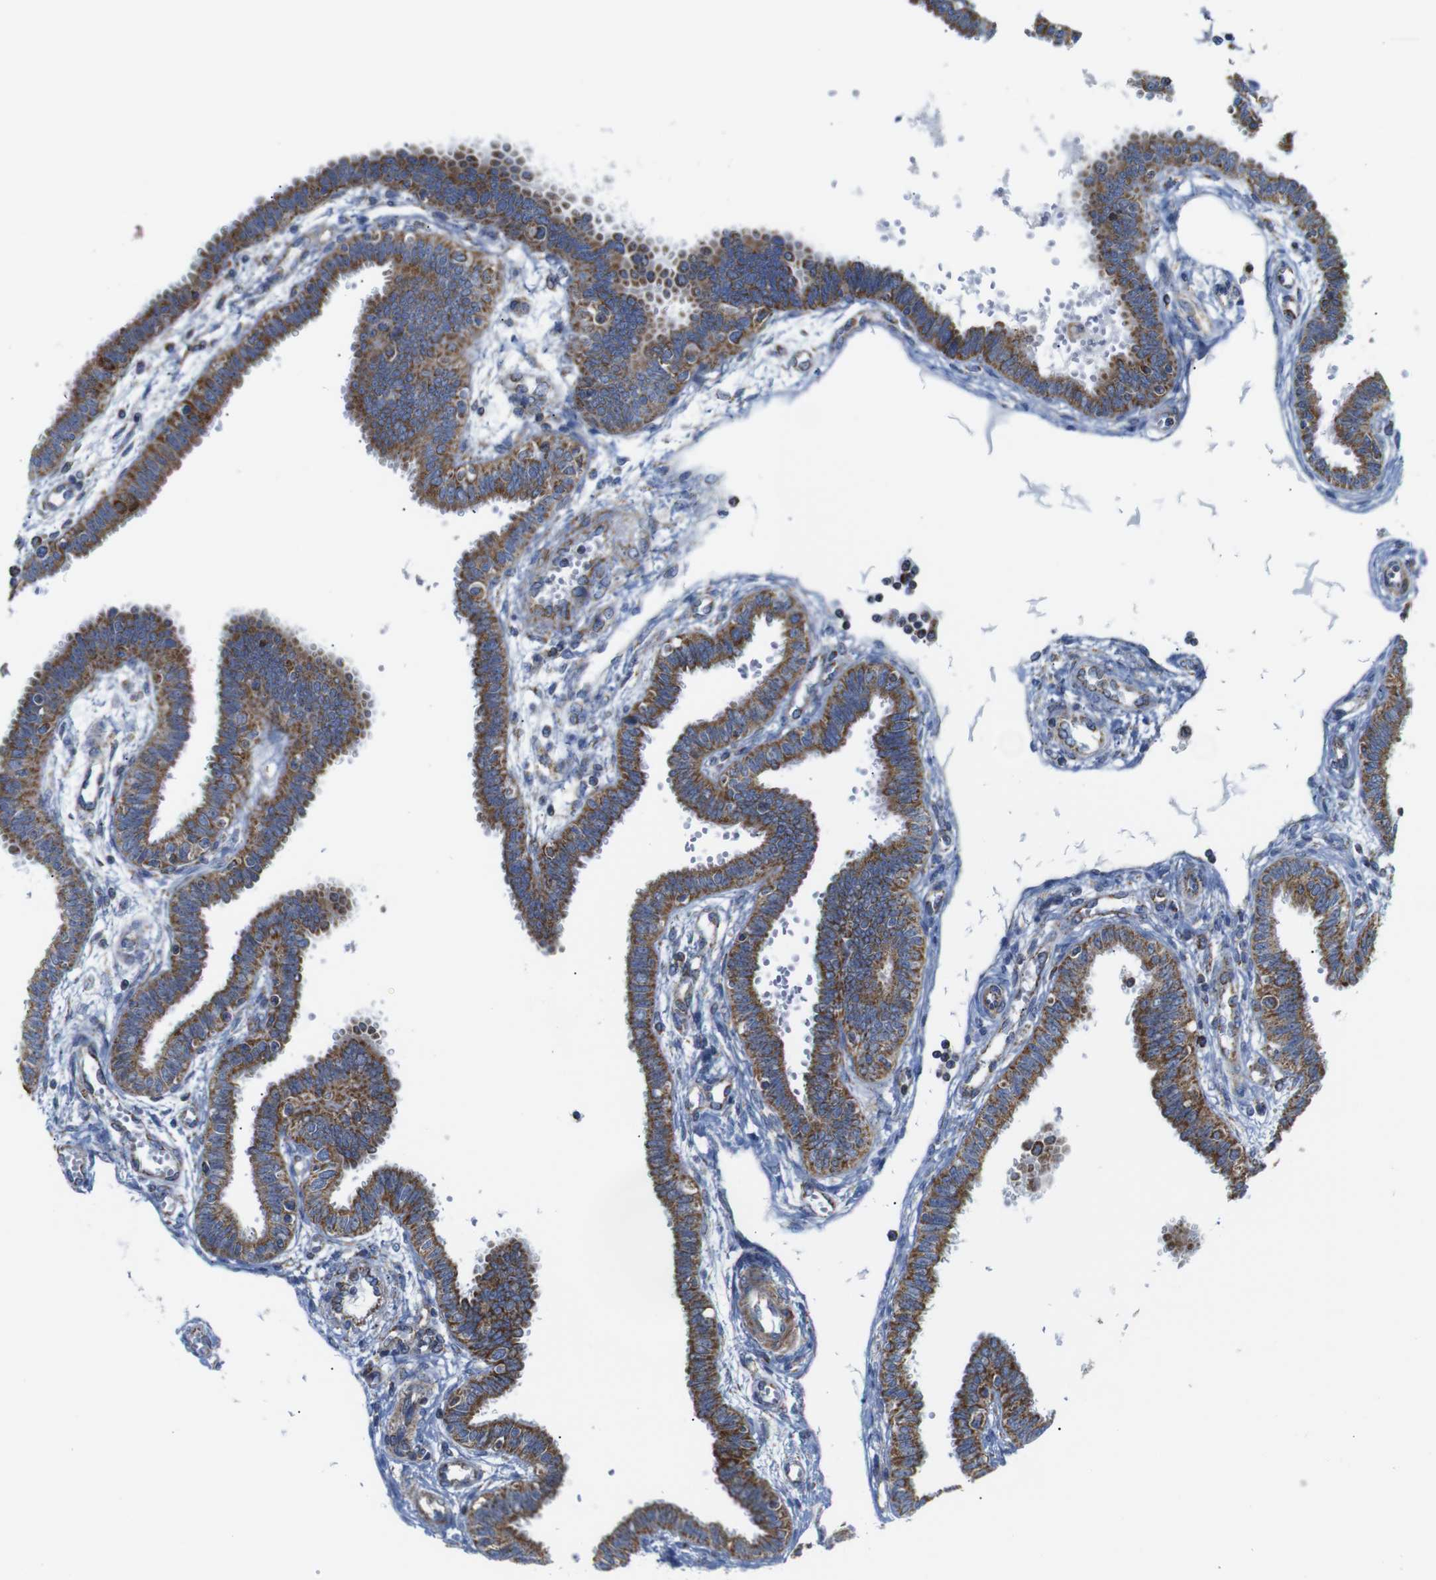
{"staining": {"intensity": "moderate", "quantity": ">75%", "location": "cytoplasmic/membranous"}, "tissue": "fallopian tube", "cell_type": "Glandular cells", "image_type": "normal", "snomed": [{"axis": "morphology", "description": "Normal tissue, NOS"}, {"axis": "topography", "description": "Fallopian tube"}], "caption": "Immunohistochemistry (IHC) (DAB) staining of normal human fallopian tube demonstrates moderate cytoplasmic/membranous protein expression in approximately >75% of glandular cells.", "gene": "FAM171B", "patient": {"sex": "female", "age": 32}}